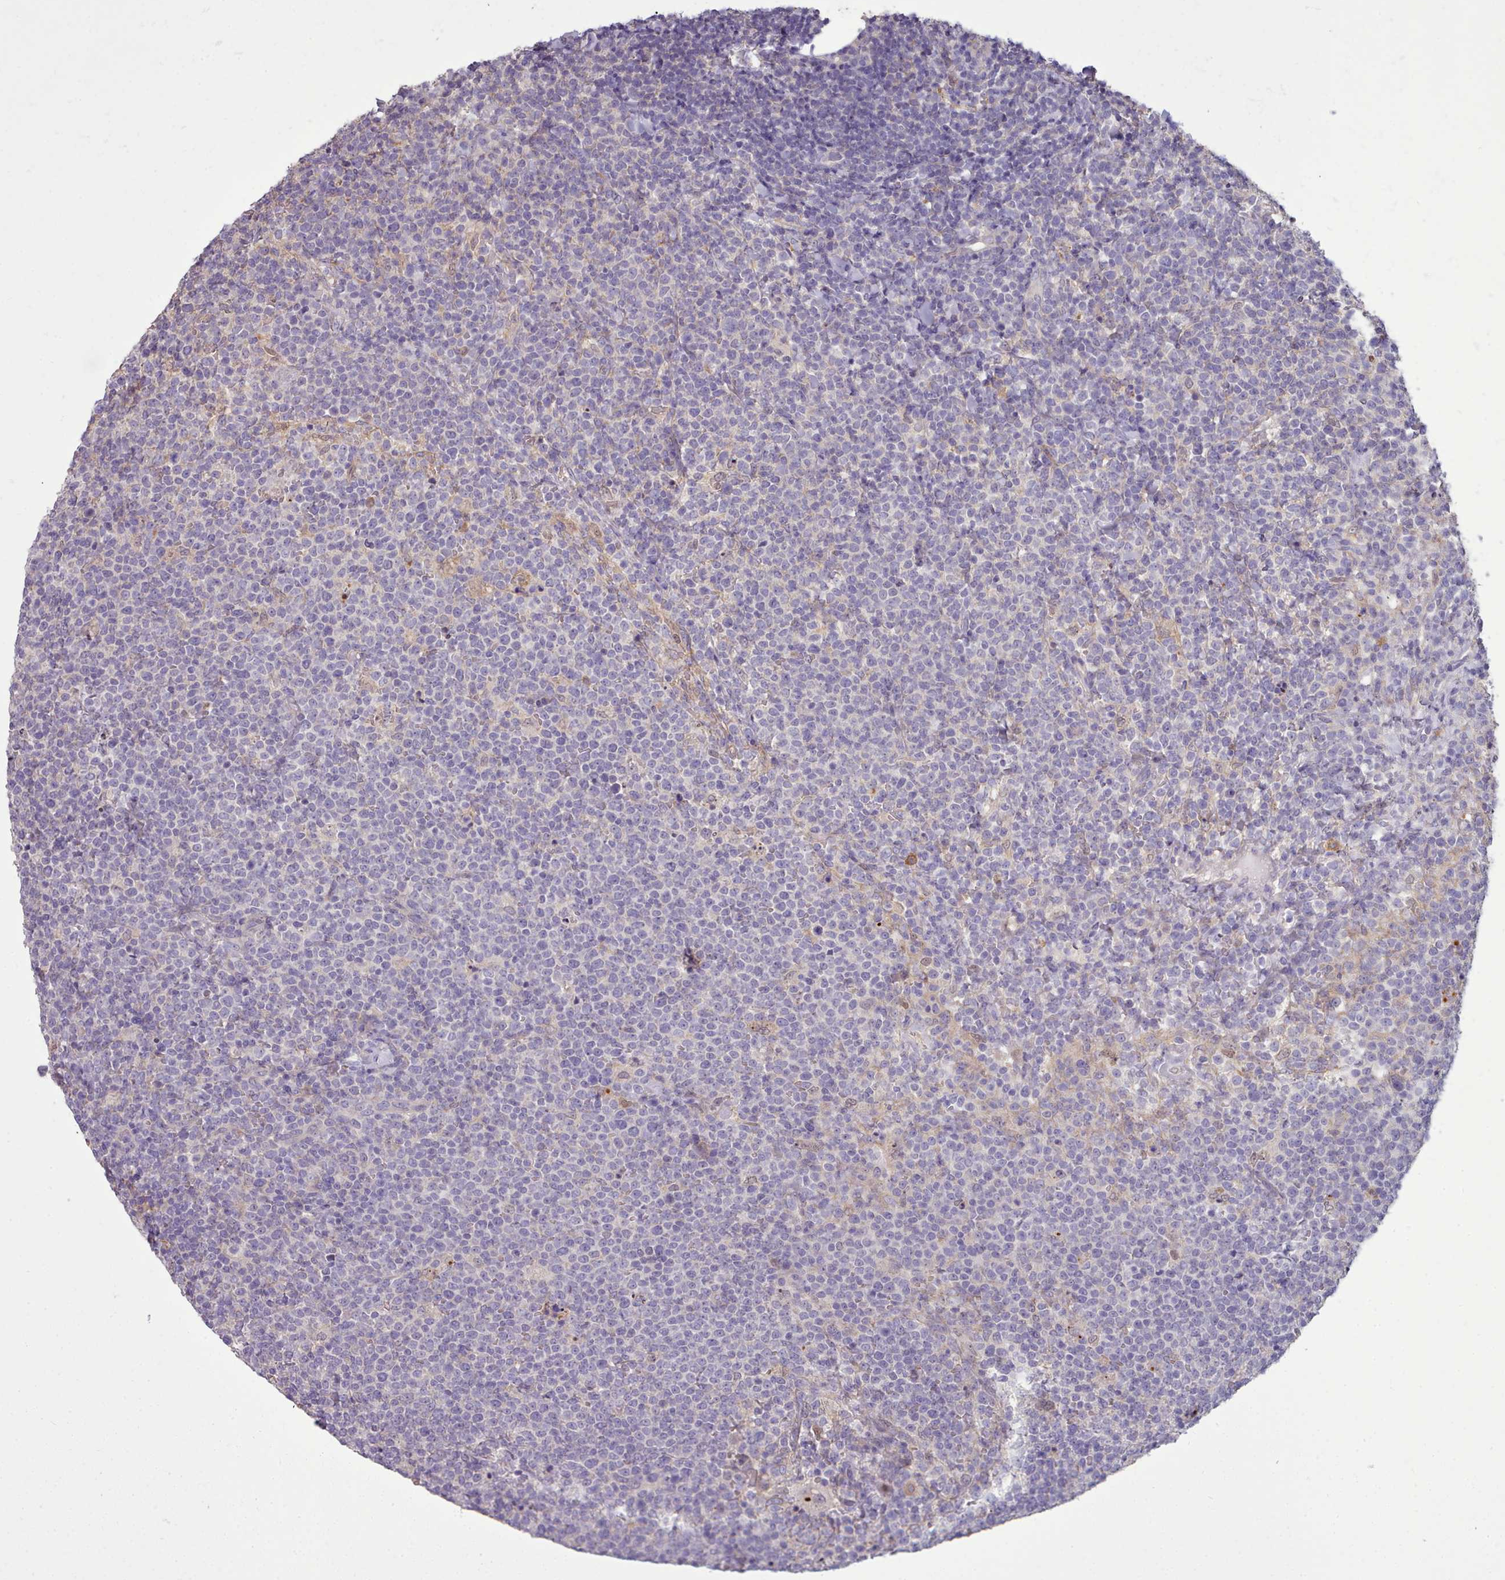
{"staining": {"intensity": "negative", "quantity": "none", "location": "none"}, "tissue": "lymphoma", "cell_type": "Tumor cells", "image_type": "cancer", "snomed": [{"axis": "morphology", "description": "Malignant lymphoma, non-Hodgkin's type, High grade"}, {"axis": "topography", "description": "Lymph node"}], "caption": "Immunohistochemistry photomicrograph of high-grade malignant lymphoma, non-Hodgkin's type stained for a protein (brown), which reveals no staining in tumor cells.", "gene": "DPF1", "patient": {"sex": "male", "age": 61}}